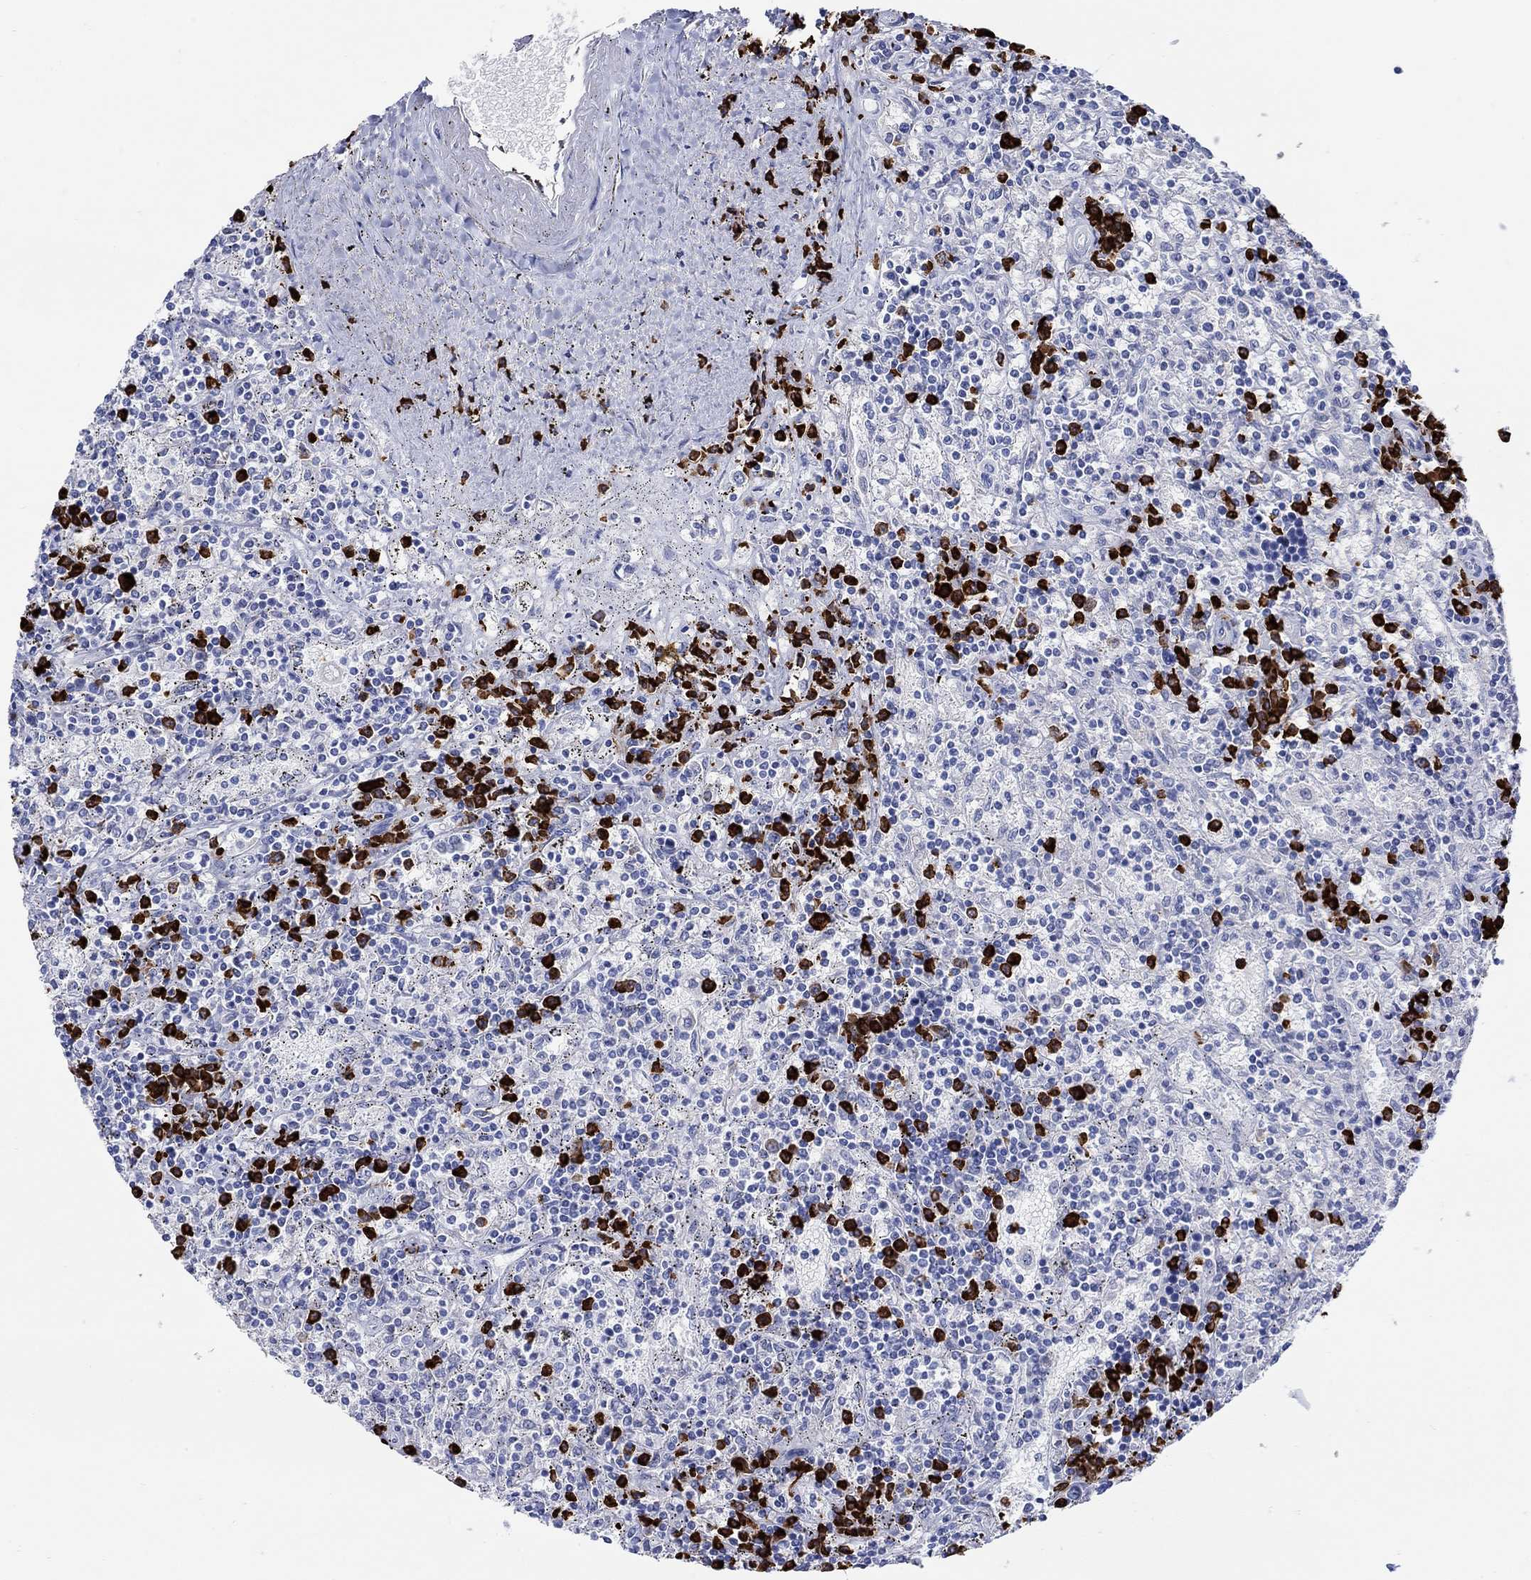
{"staining": {"intensity": "negative", "quantity": "none", "location": "none"}, "tissue": "lymphoma", "cell_type": "Tumor cells", "image_type": "cancer", "snomed": [{"axis": "morphology", "description": "Malignant lymphoma, non-Hodgkin's type, Low grade"}, {"axis": "topography", "description": "Spleen"}], "caption": "The image displays no staining of tumor cells in lymphoma.", "gene": "P2RY6", "patient": {"sex": "male", "age": 62}}